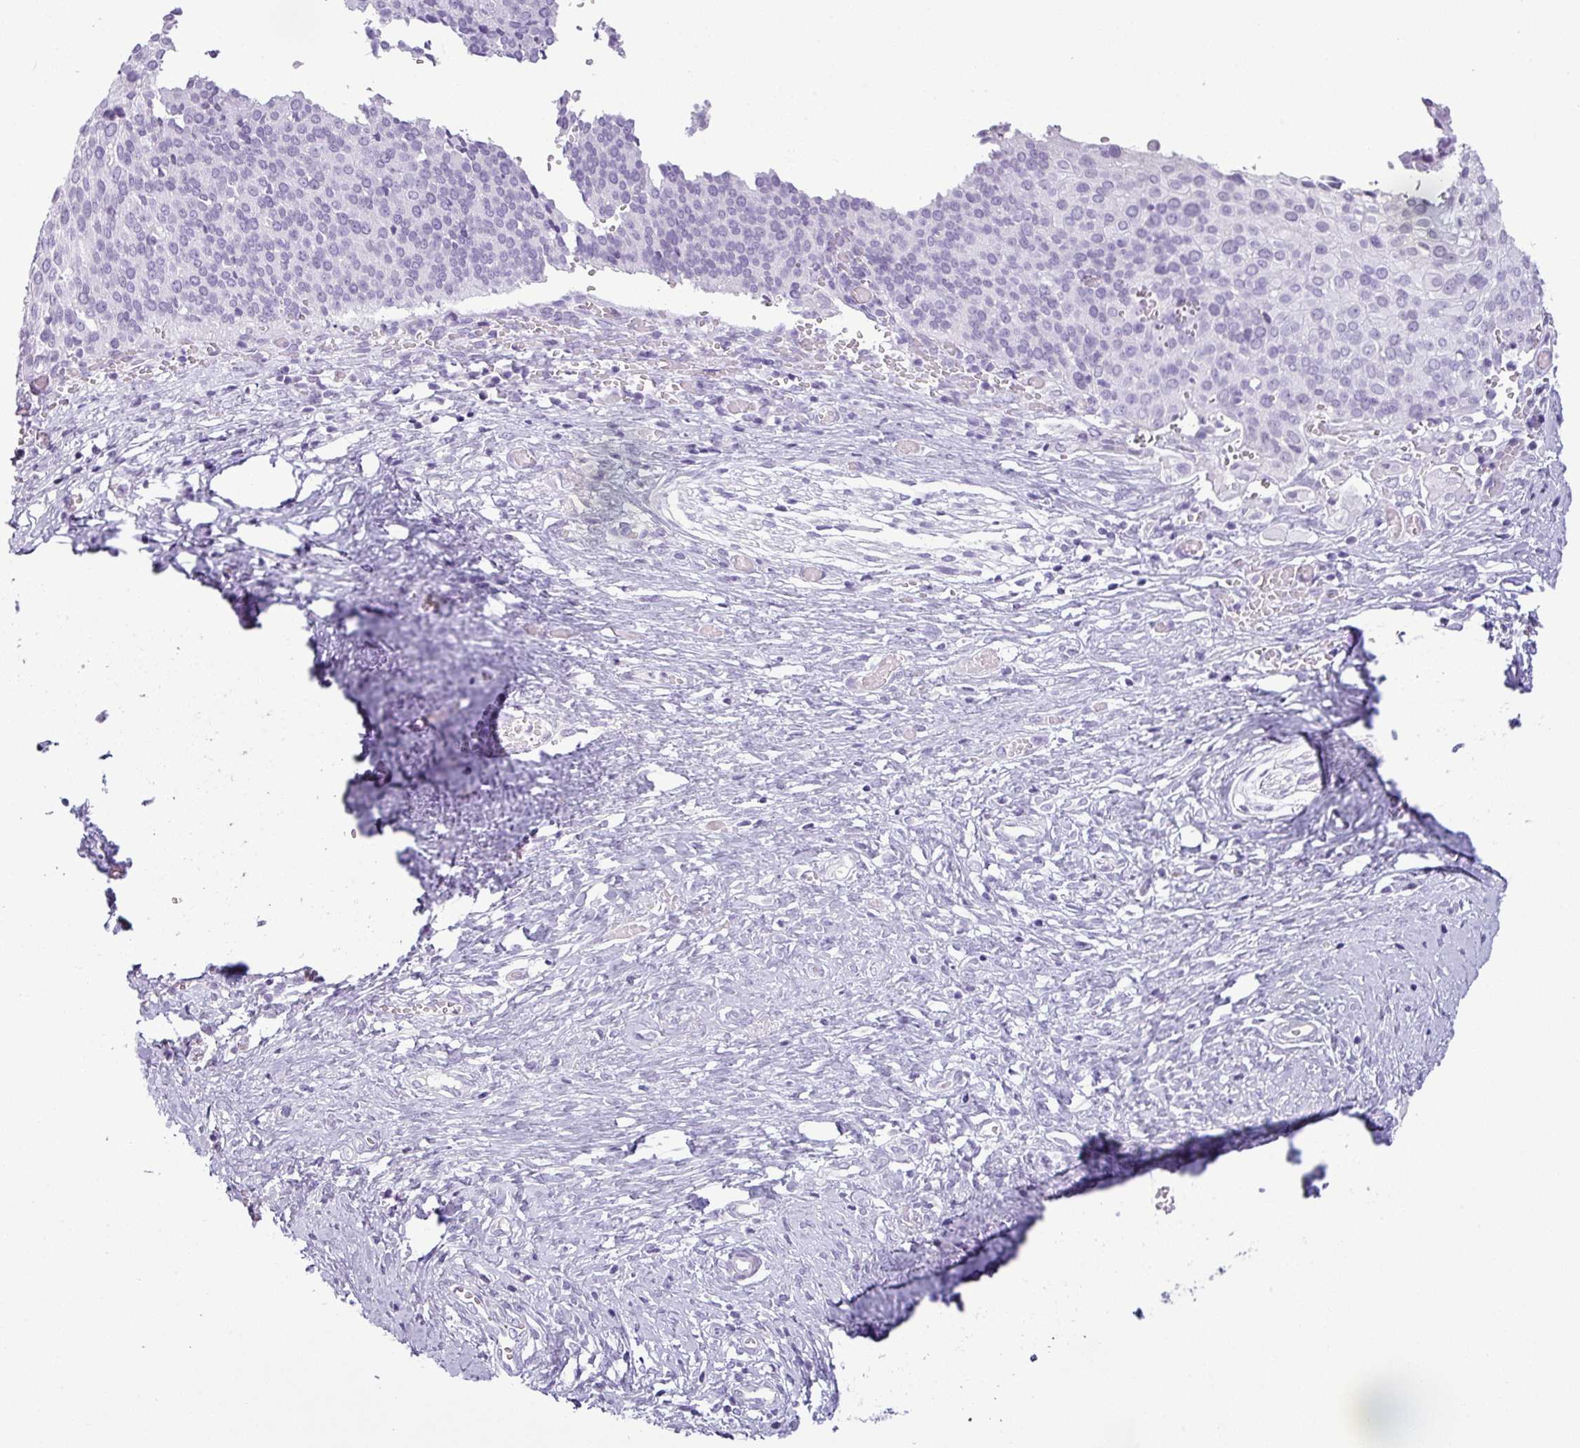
{"staining": {"intensity": "negative", "quantity": "none", "location": "none"}, "tissue": "cervical cancer", "cell_type": "Tumor cells", "image_type": "cancer", "snomed": [{"axis": "morphology", "description": "Squamous cell carcinoma, NOS"}, {"axis": "topography", "description": "Cervix"}], "caption": "Immunohistochemistry photomicrograph of human cervical cancer stained for a protein (brown), which displays no staining in tumor cells.", "gene": "CDH16", "patient": {"sex": "female", "age": 44}}